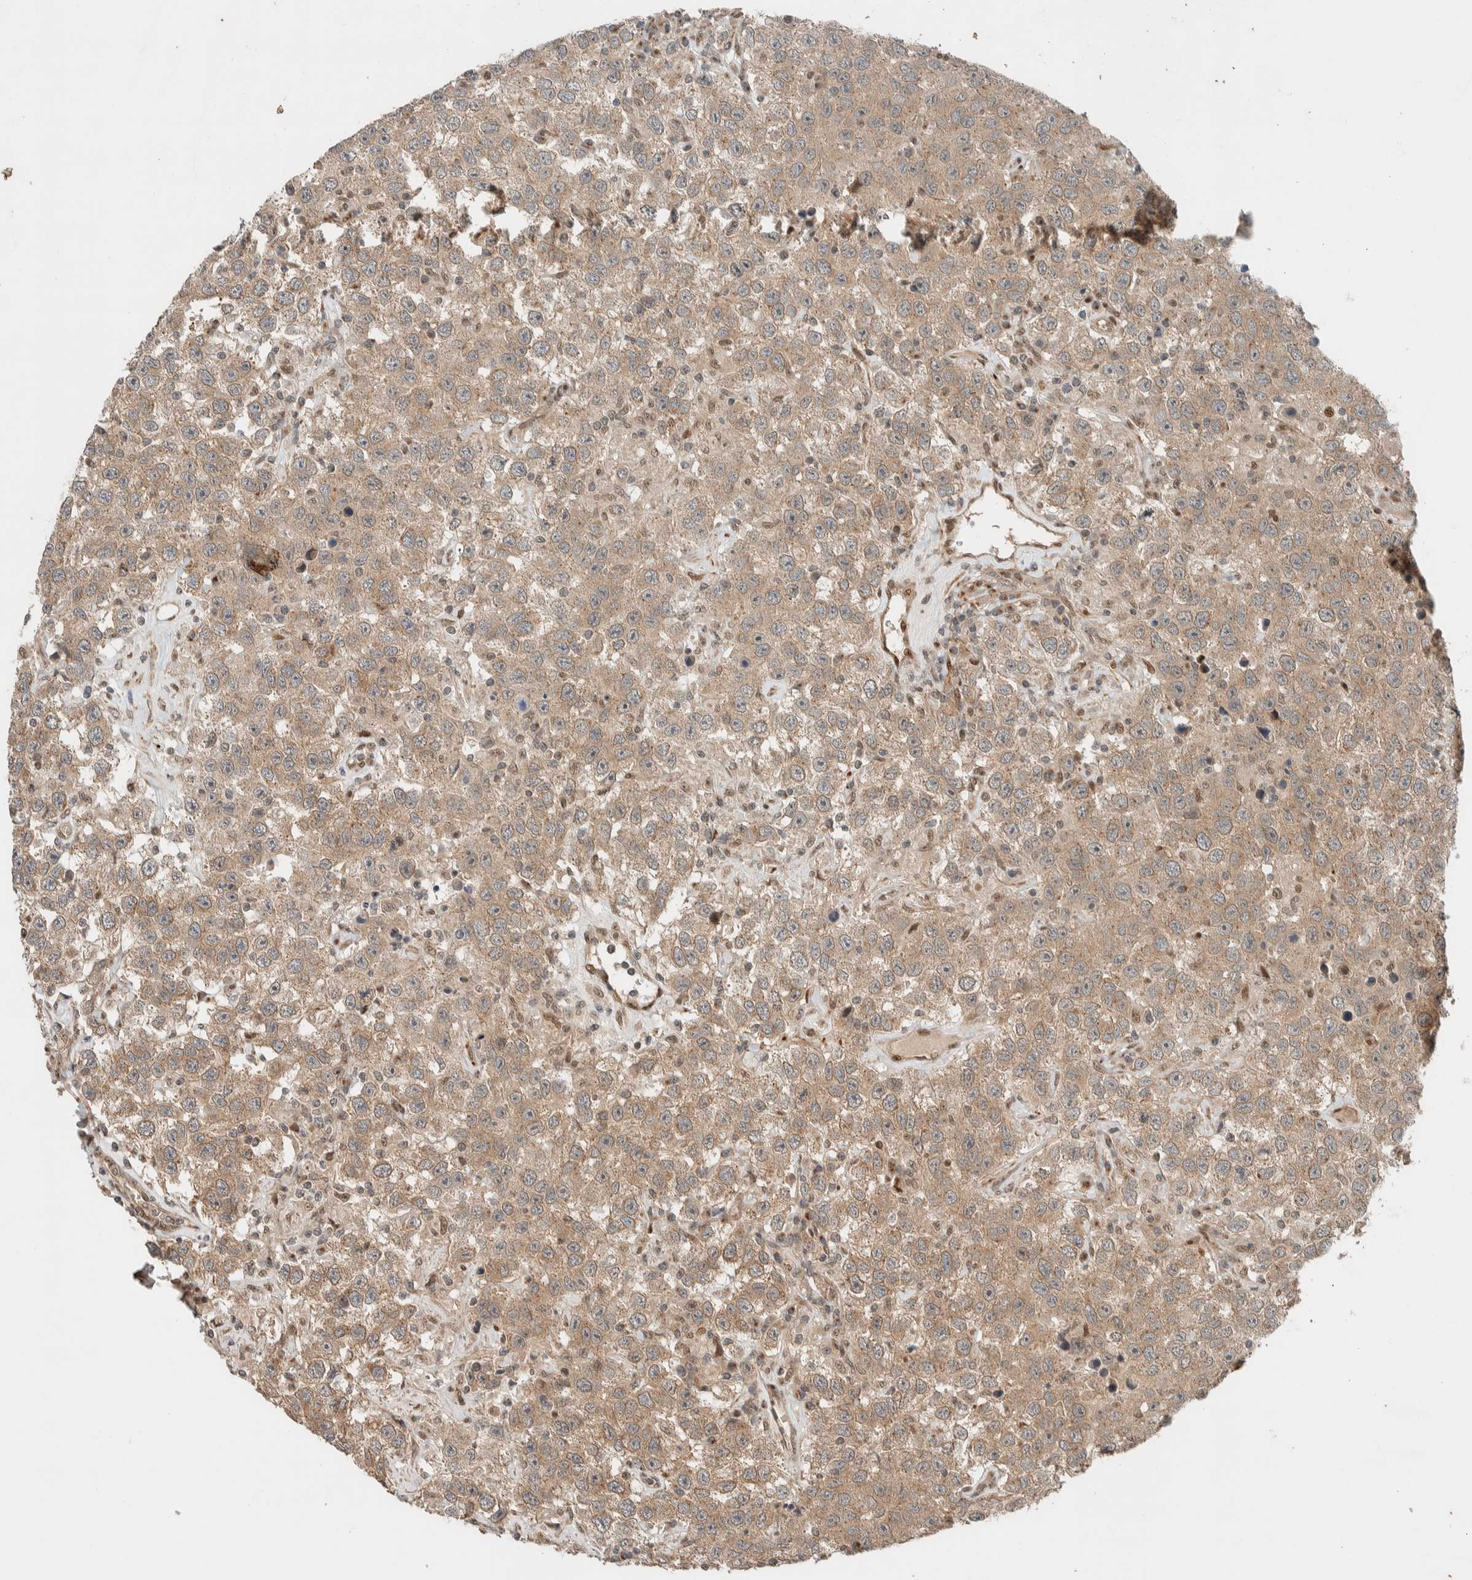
{"staining": {"intensity": "weak", "quantity": ">75%", "location": "cytoplasmic/membranous"}, "tissue": "testis cancer", "cell_type": "Tumor cells", "image_type": "cancer", "snomed": [{"axis": "morphology", "description": "Seminoma, NOS"}, {"axis": "topography", "description": "Testis"}], "caption": "Protein expression by immunohistochemistry shows weak cytoplasmic/membranous expression in about >75% of tumor cells in seminoma (testis).", "gene": "STXBP4", "patient": {"sex": "male", "age": 41}}